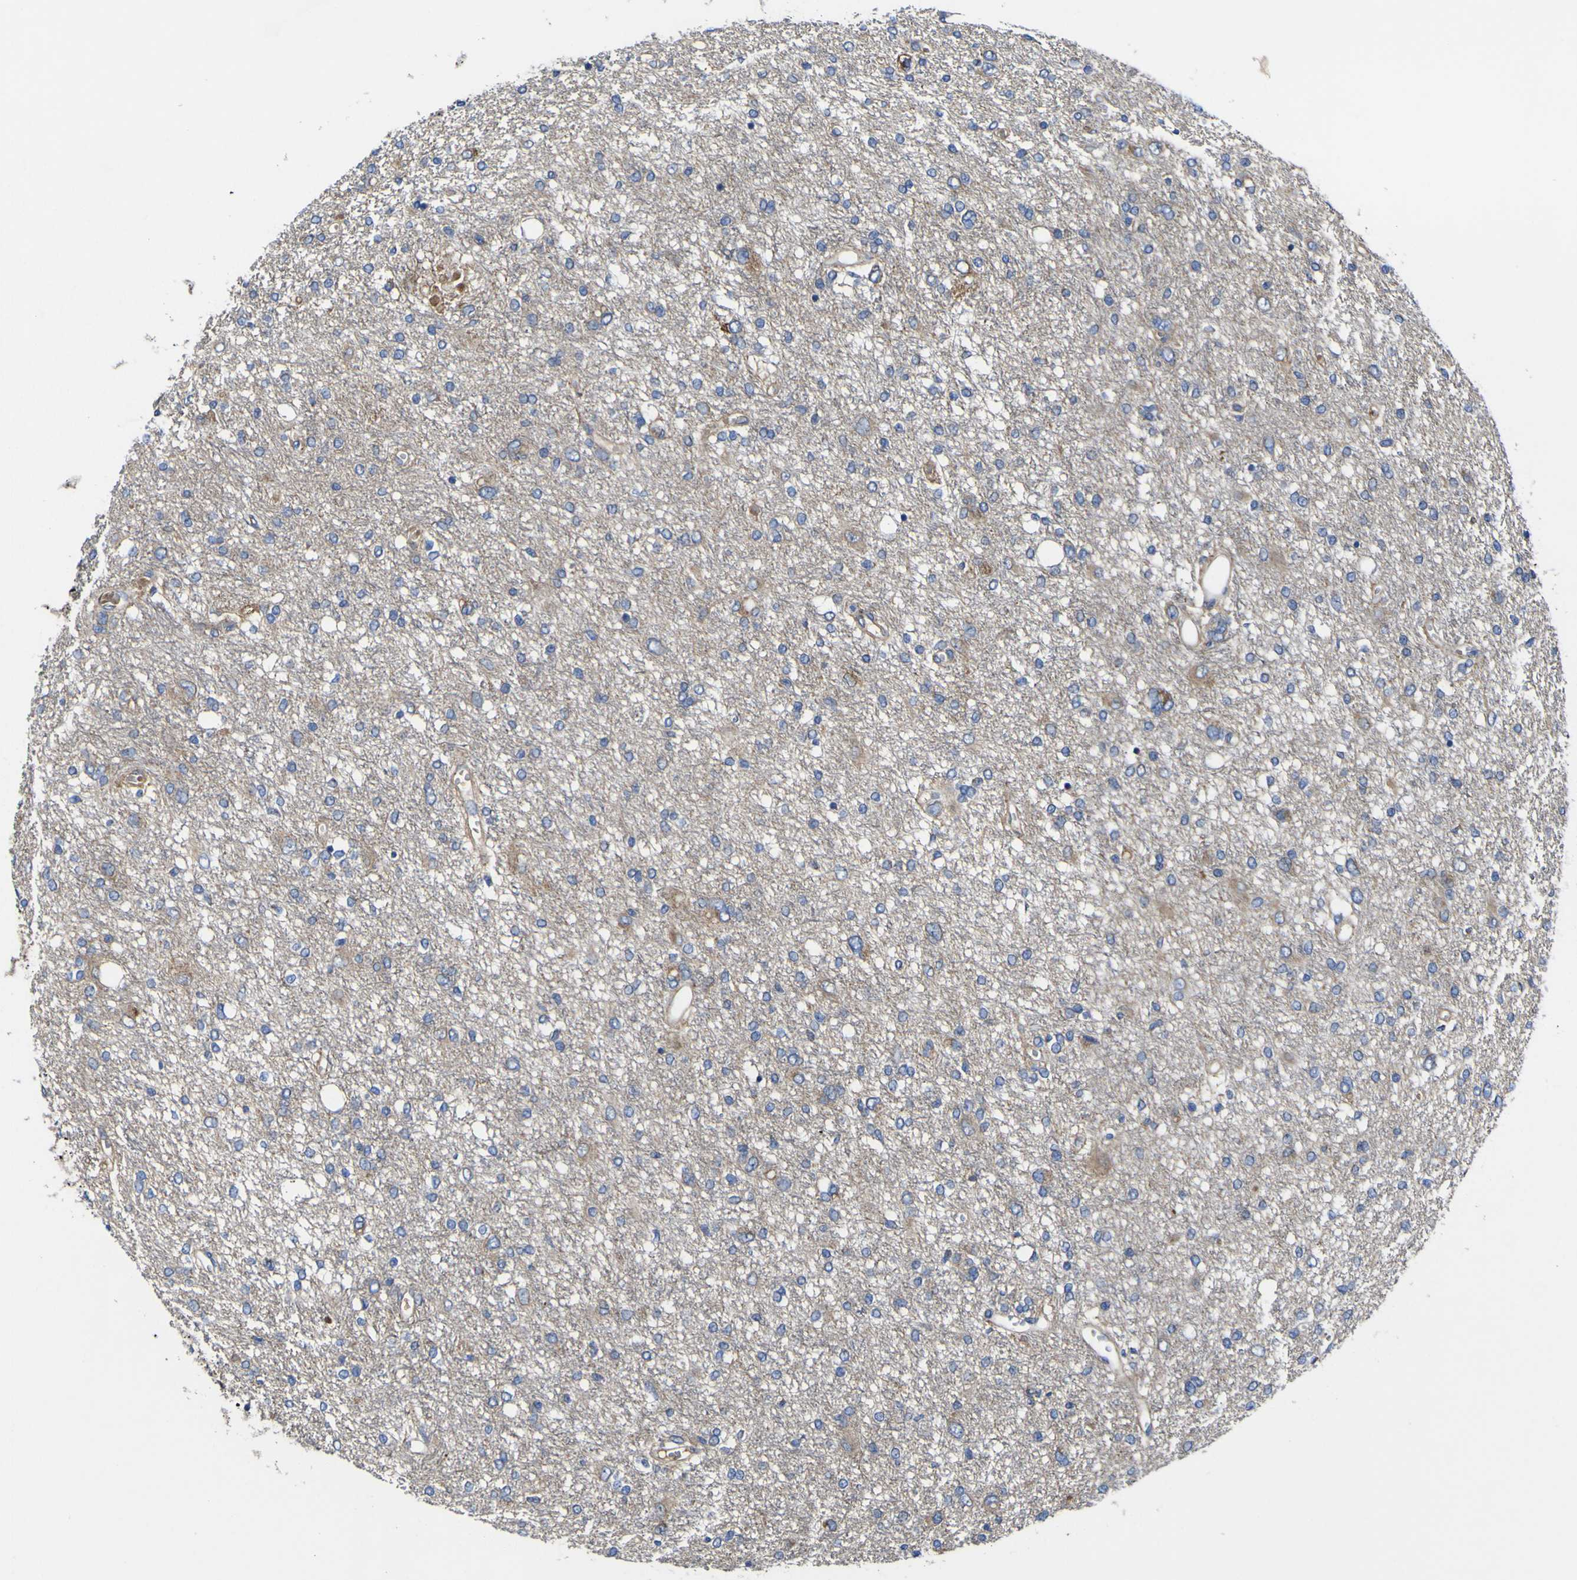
{"staining": {"intensity": "moderate", "quantity": "<25%", "location": "cytoplasmic/membranous"}, "tissue": "glioma", "cell_type": "Tumor cells", "image_type": "cancer", "snomed": [{"axis": "morphology", "description": "Glioma, malignant, High grade"}, {"axis": "topography", "description": "Brain"}], "caption": "The micrograph displays immunohistochemical staining of glioma. There is moderate cytoplasmic/membranous positivity is identified in approximately <25% of tumor cells. (DAB IHC, brown staining for protein, blue staining for nuclei).", "gene": "CCDC90B", "patient": {"sex": "female", "age": 59}}